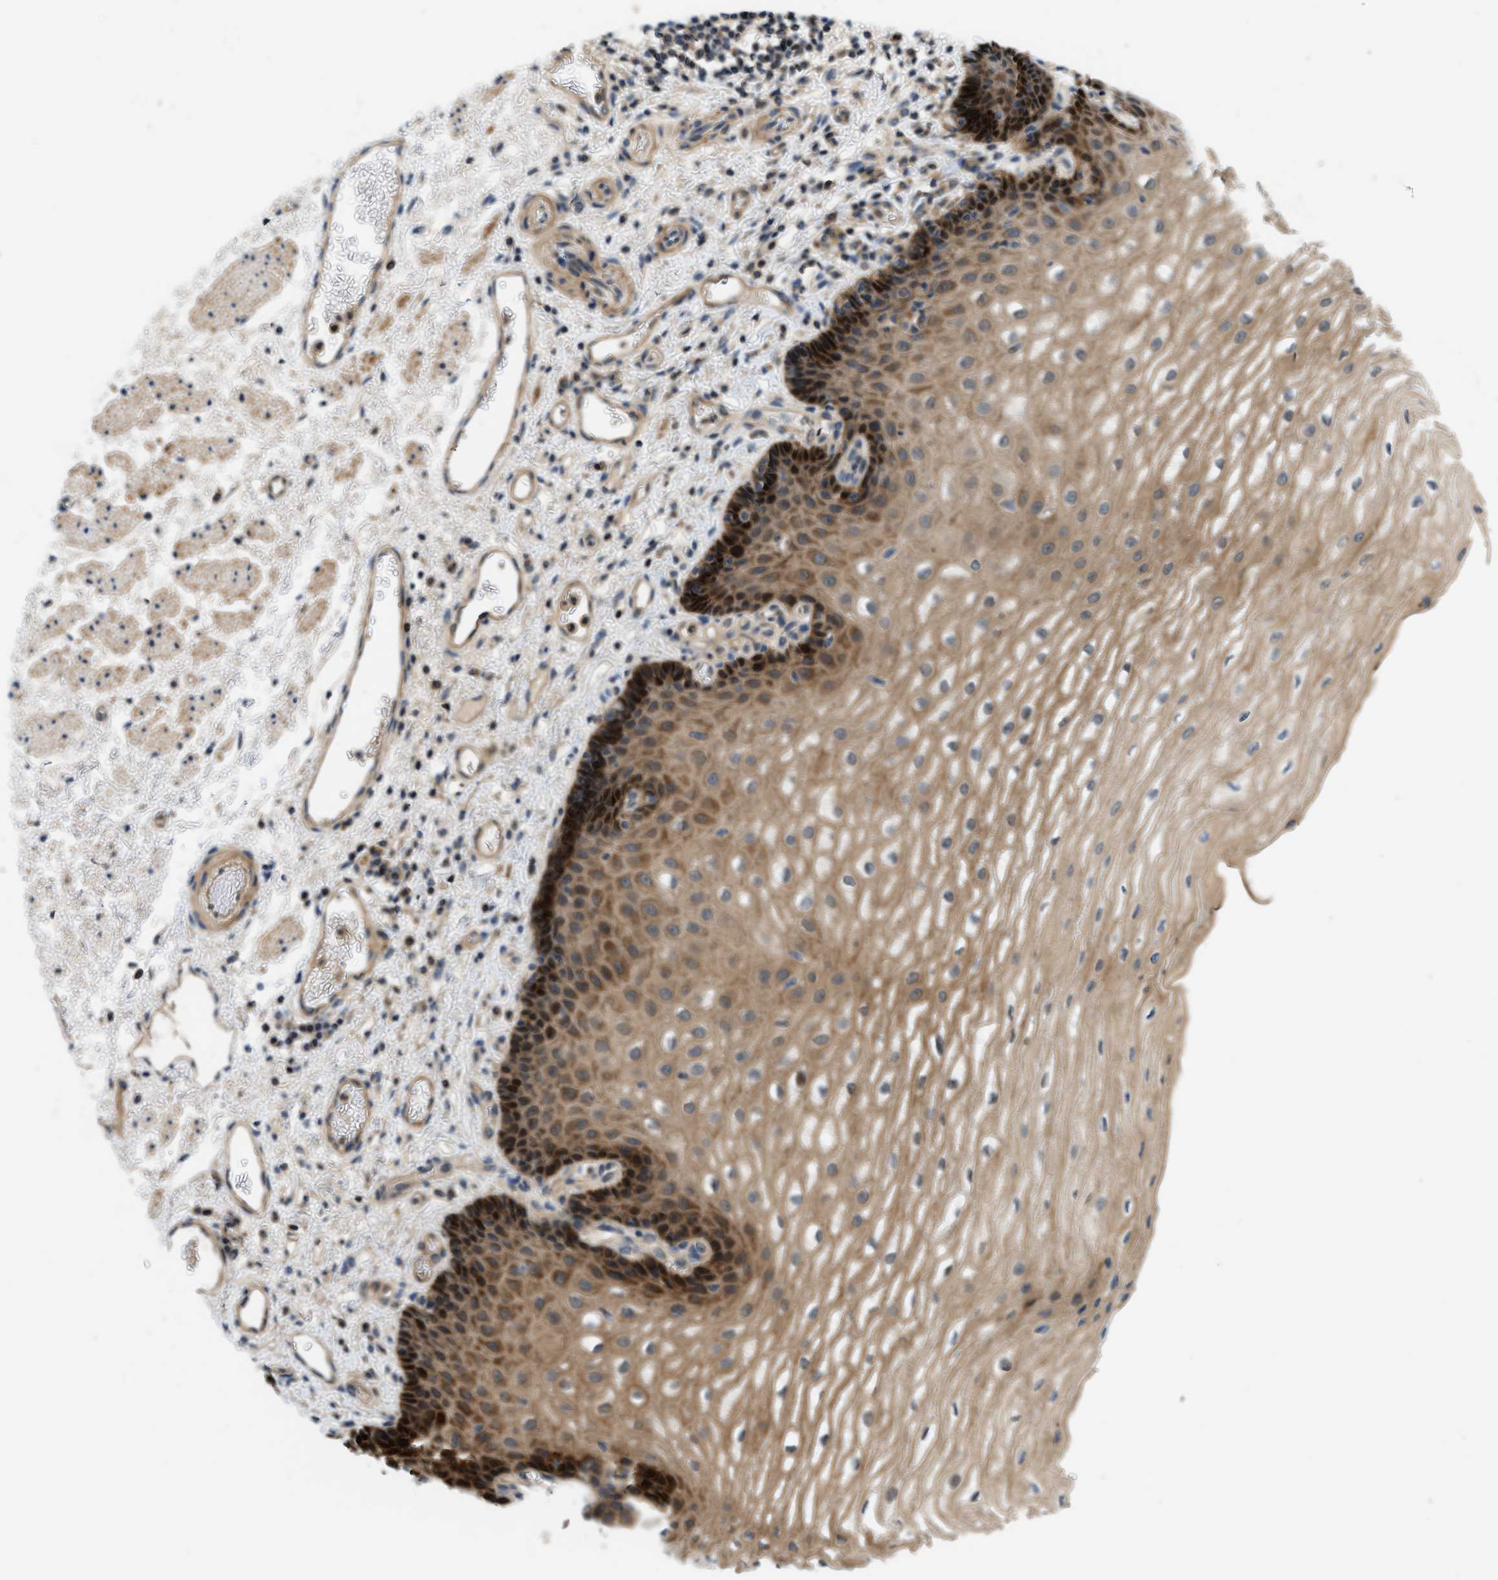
{"staining": {"intensity": "moderate", "quantity": ">75%", "location": "cytoplasmic/membranous"}, "tissue": "esophagus", "cell_type": "Squamous epithelial cells", "image_type": "normal", "snomed": [{"axis": "morphology", "description": "Normal tissue, NOS"}, {"axis": "topography", "description": "Esophagus"}], "caption": "DAB immunohistochemical staining of benign human esophagus exhibits moderate cytoplasmic/membranous protein staining in about >75% of squamous epithelial cells.", "gene": "GPR31", "patient": {"sex": "male", "age": 54}}